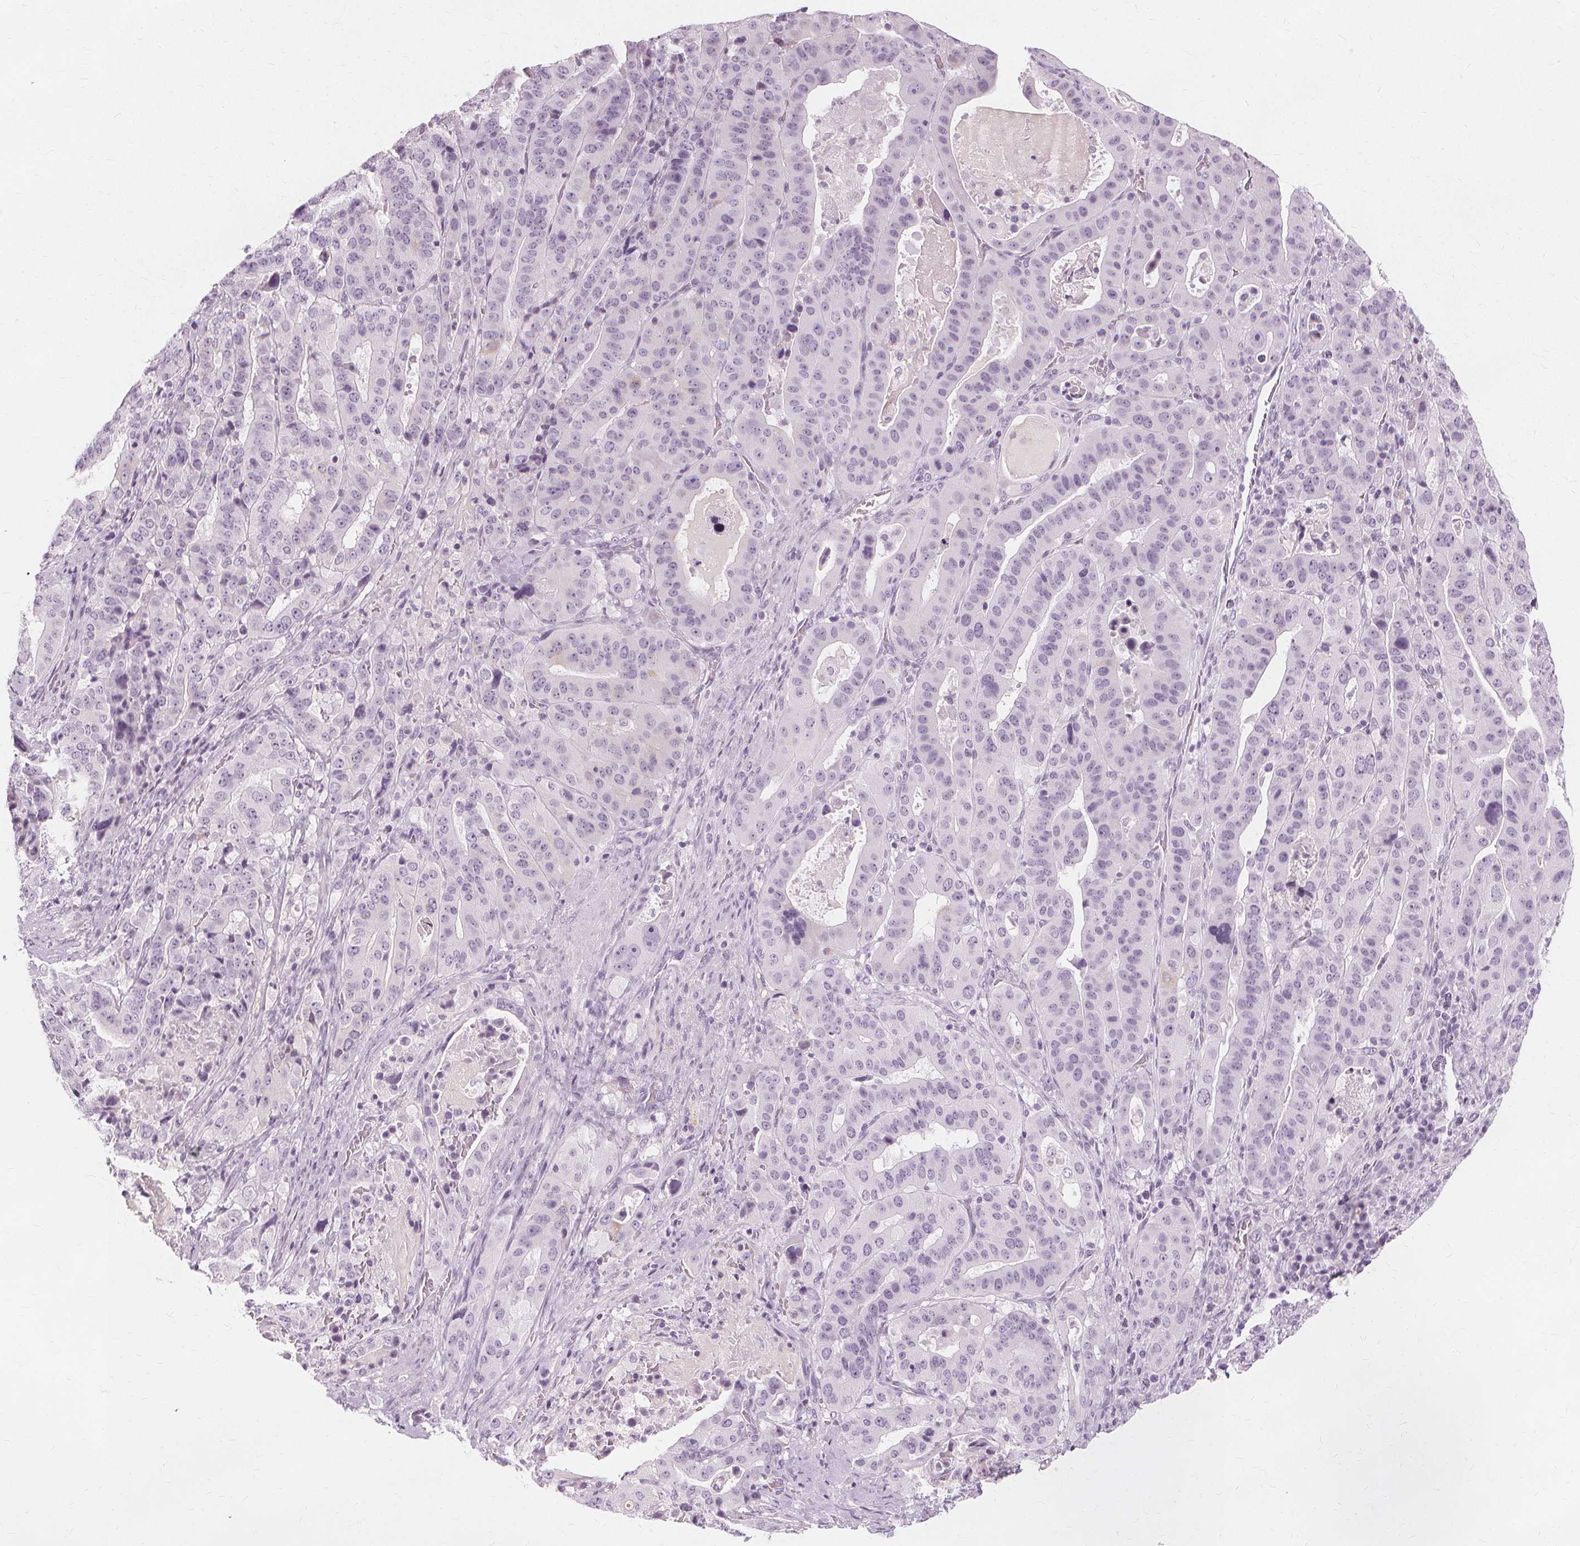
{"staining": {"intensity": "negative", "quantity": "none", "location": "none"}, "tissue": "stomach cancer", "cell_type": "Tumor cells", "image_type": "cancer", "snomed": [{"axis": "morphology", "description": "Adenocarcinoma, NOS"}, {"axis": "topography", "description": "Stomach"}], "caption": "High power microscopy micrograph of an IHC micrograph of stomach cancer, revealing no significant staining in tumor cells.", "gene": "TFF1", "patient": {"sex": "male", "age": 48}}